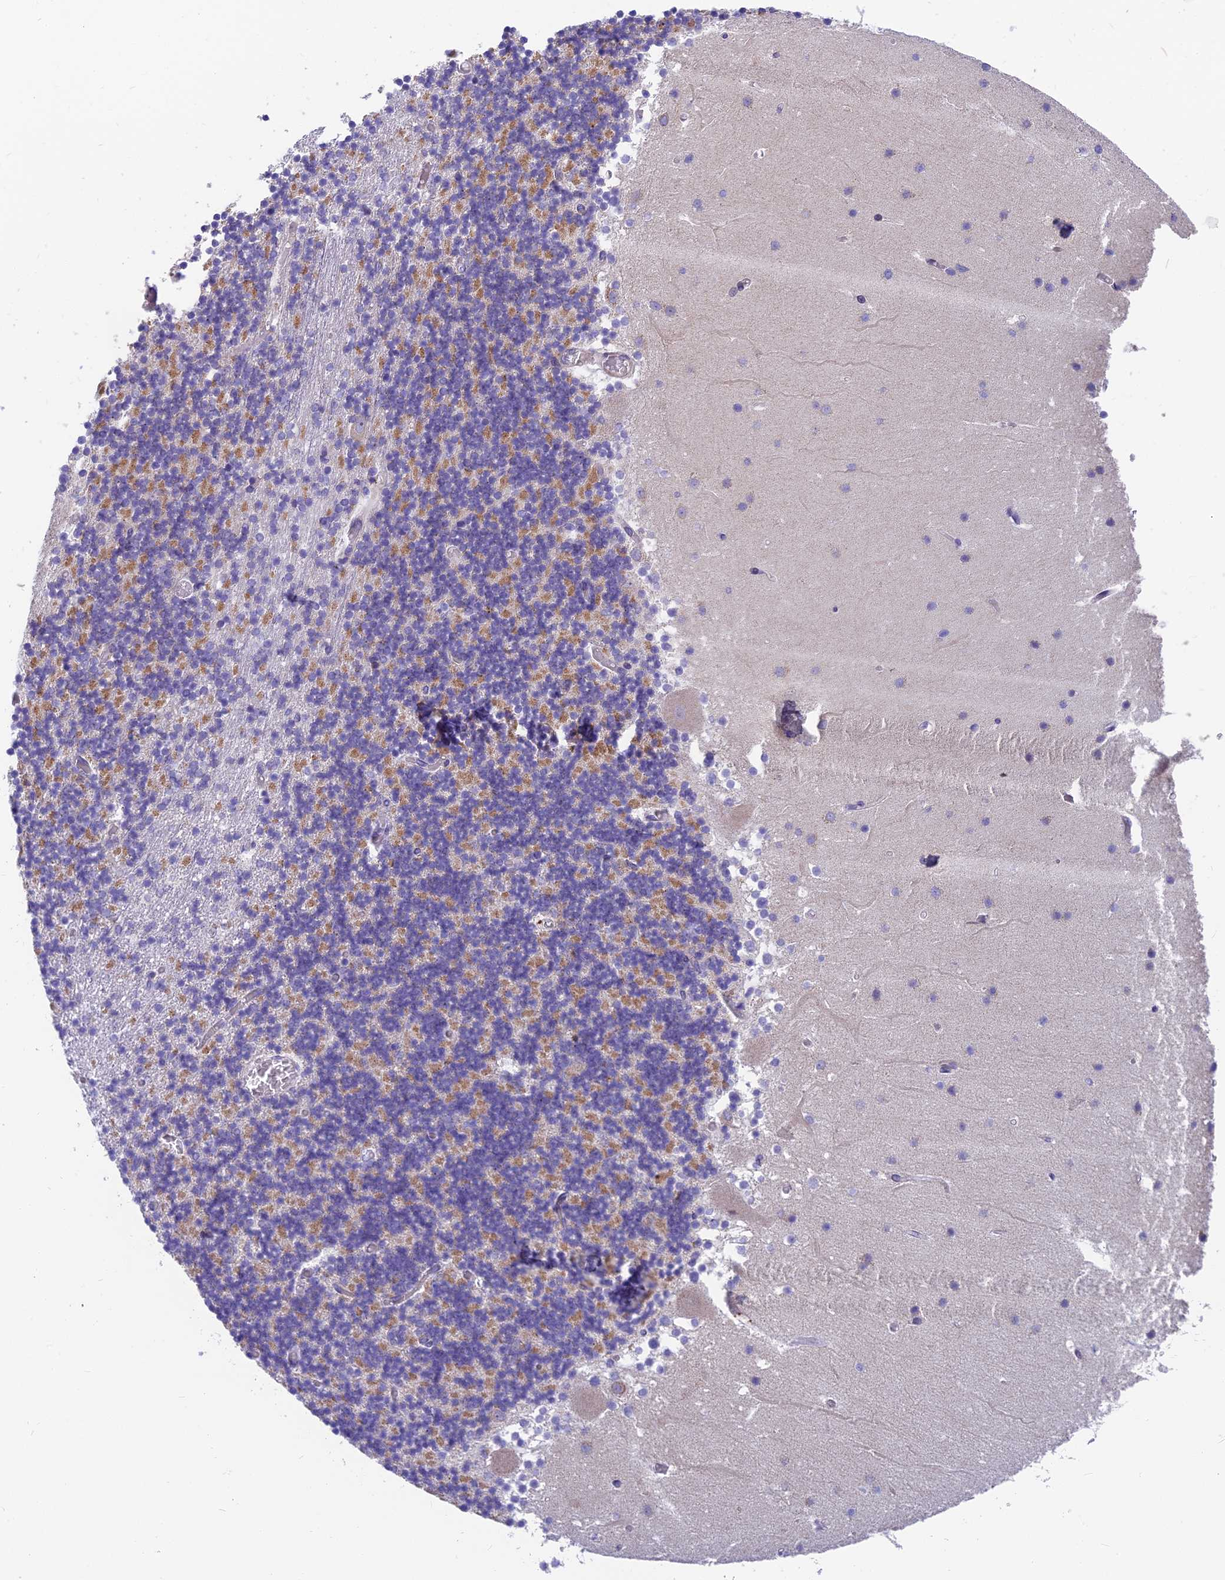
{"staining": {"intensity": "moderate", "quantity": "25%-75%", "location": "cytoplasmic/membranous"}, "tissue": "cerebellum", "cell_type": "Cells in granular layer", "image_type": "normal", "snomed": [{"axis": "morphology", "description": "Normal tissue, NOS"}, {"axis": "topography", "description": "Cerebellum"}], "caption": "A brown stain highlights moderate cytoplasmic/membranous staining of a protein in cells in granular layer of benign cerebellum.", "gene": "MVB12A", "patient": {"sex": "female", "age": 28}}